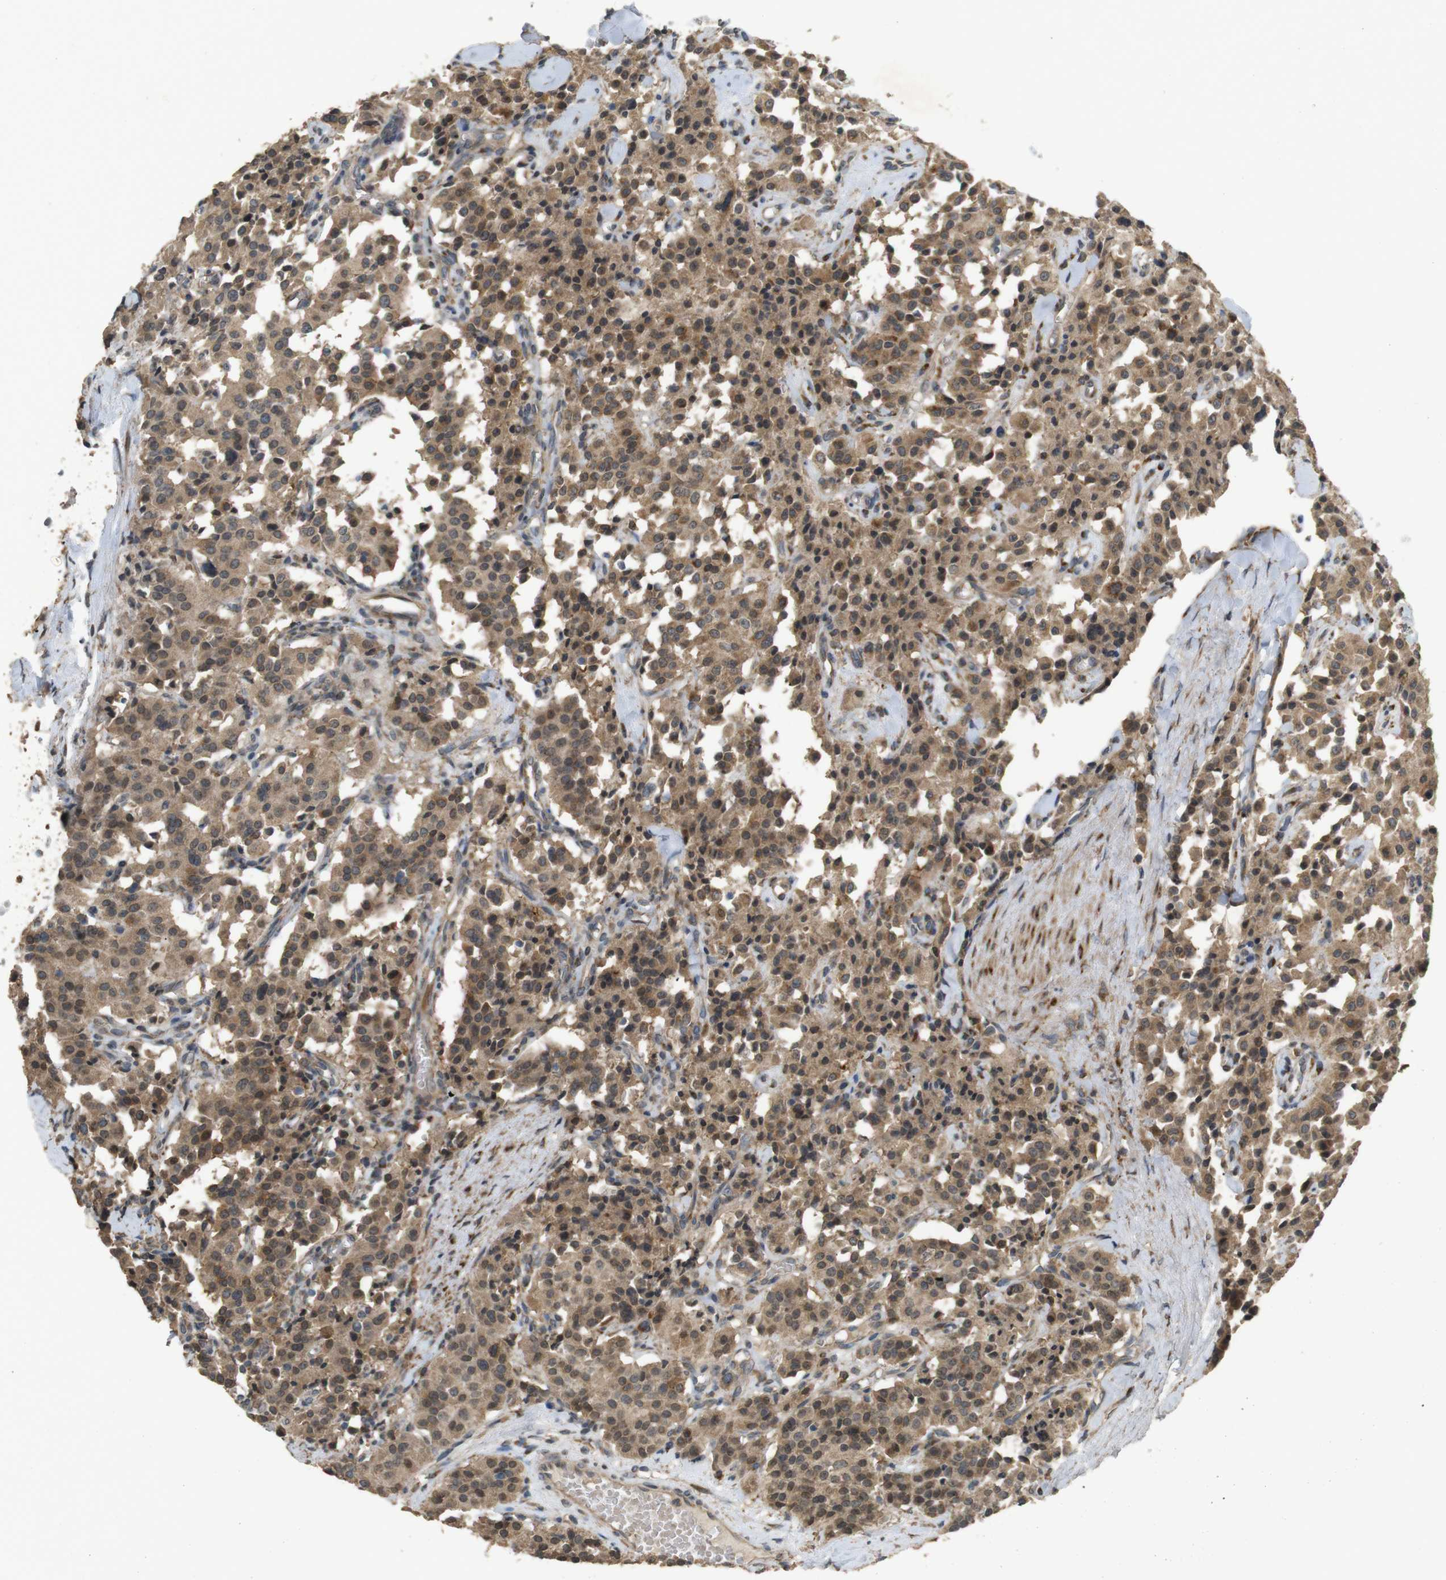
{"staining": {"intensity": "moderate", "quantity": ">75%", "location": "cytoplasmic/membranous"}, "tissue": "carcinoid", "cell_type": "Tumor cells", "image_type": "cancer", "snomed": [{"axis": "morphology", "description": "Carcinoid, malignant, NOS"}, {"axis": "topography", "description": "Lung"}], "caption": "Protein analysis of malignant carcinoid tissue displays moderate cytoplasmic/membranous staining in approximately >75% of tumor cells.", "gene": "ARHGAP24", "patient": {"sex": "male", "age": 30}}